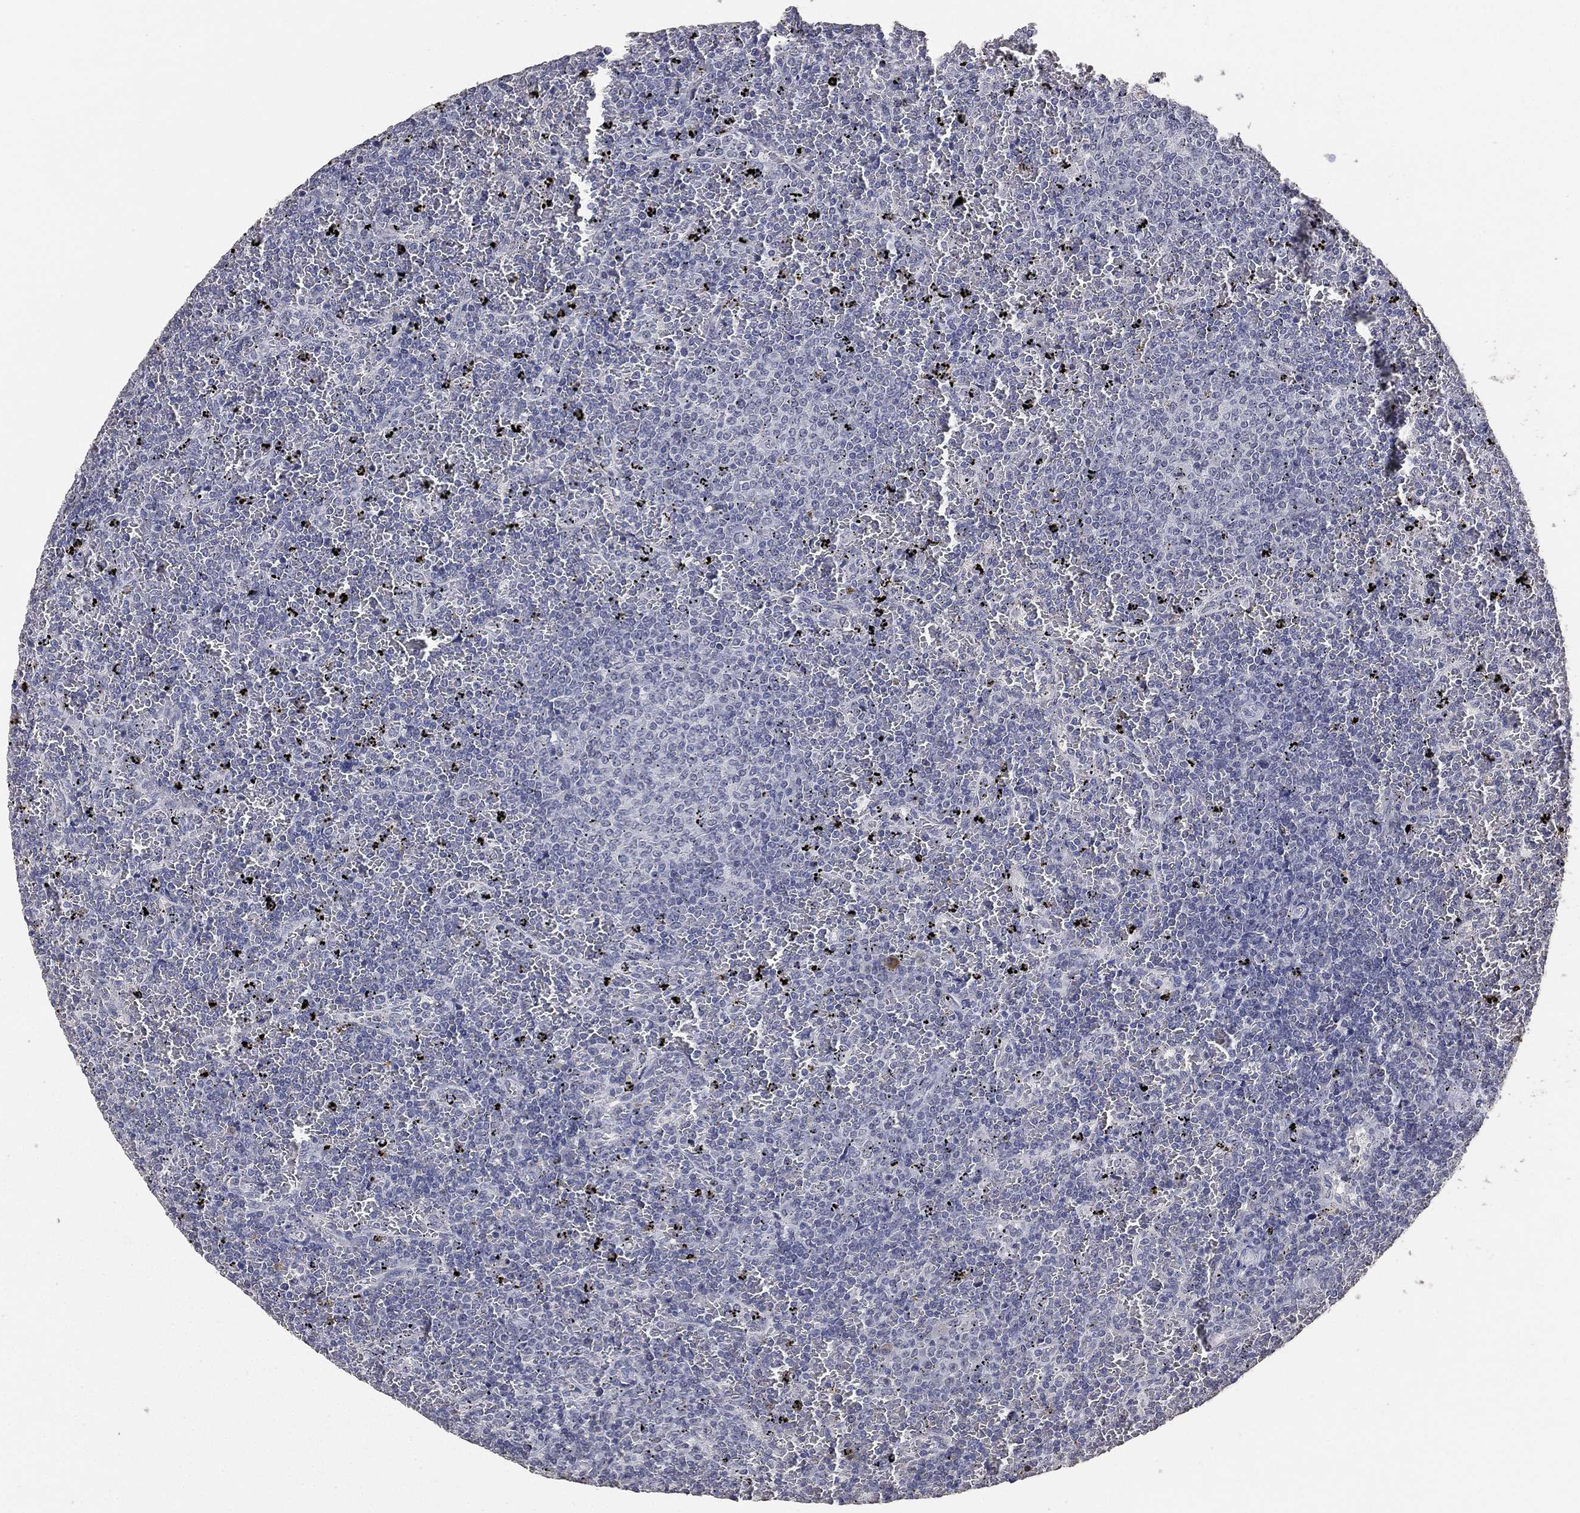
{"staining": {"intensity": "negative", "quantity": "none", "location": "none"}, "tissue": "lymphoma", "cell_type": "Tumor cells", "image_type": "cancer", "snomed": [{"axis": "morphology", "description": "Malignant lymphoma, non-Hodgkin's type, Low grade"}, {"axis": "topography", "description": "Spleen"}], "caption": "Immunohistochemistry of lymphoma displays no positivity in tumor cells.", "gene": "DSG1", "patient": {"sex": "female", "age": 77}}